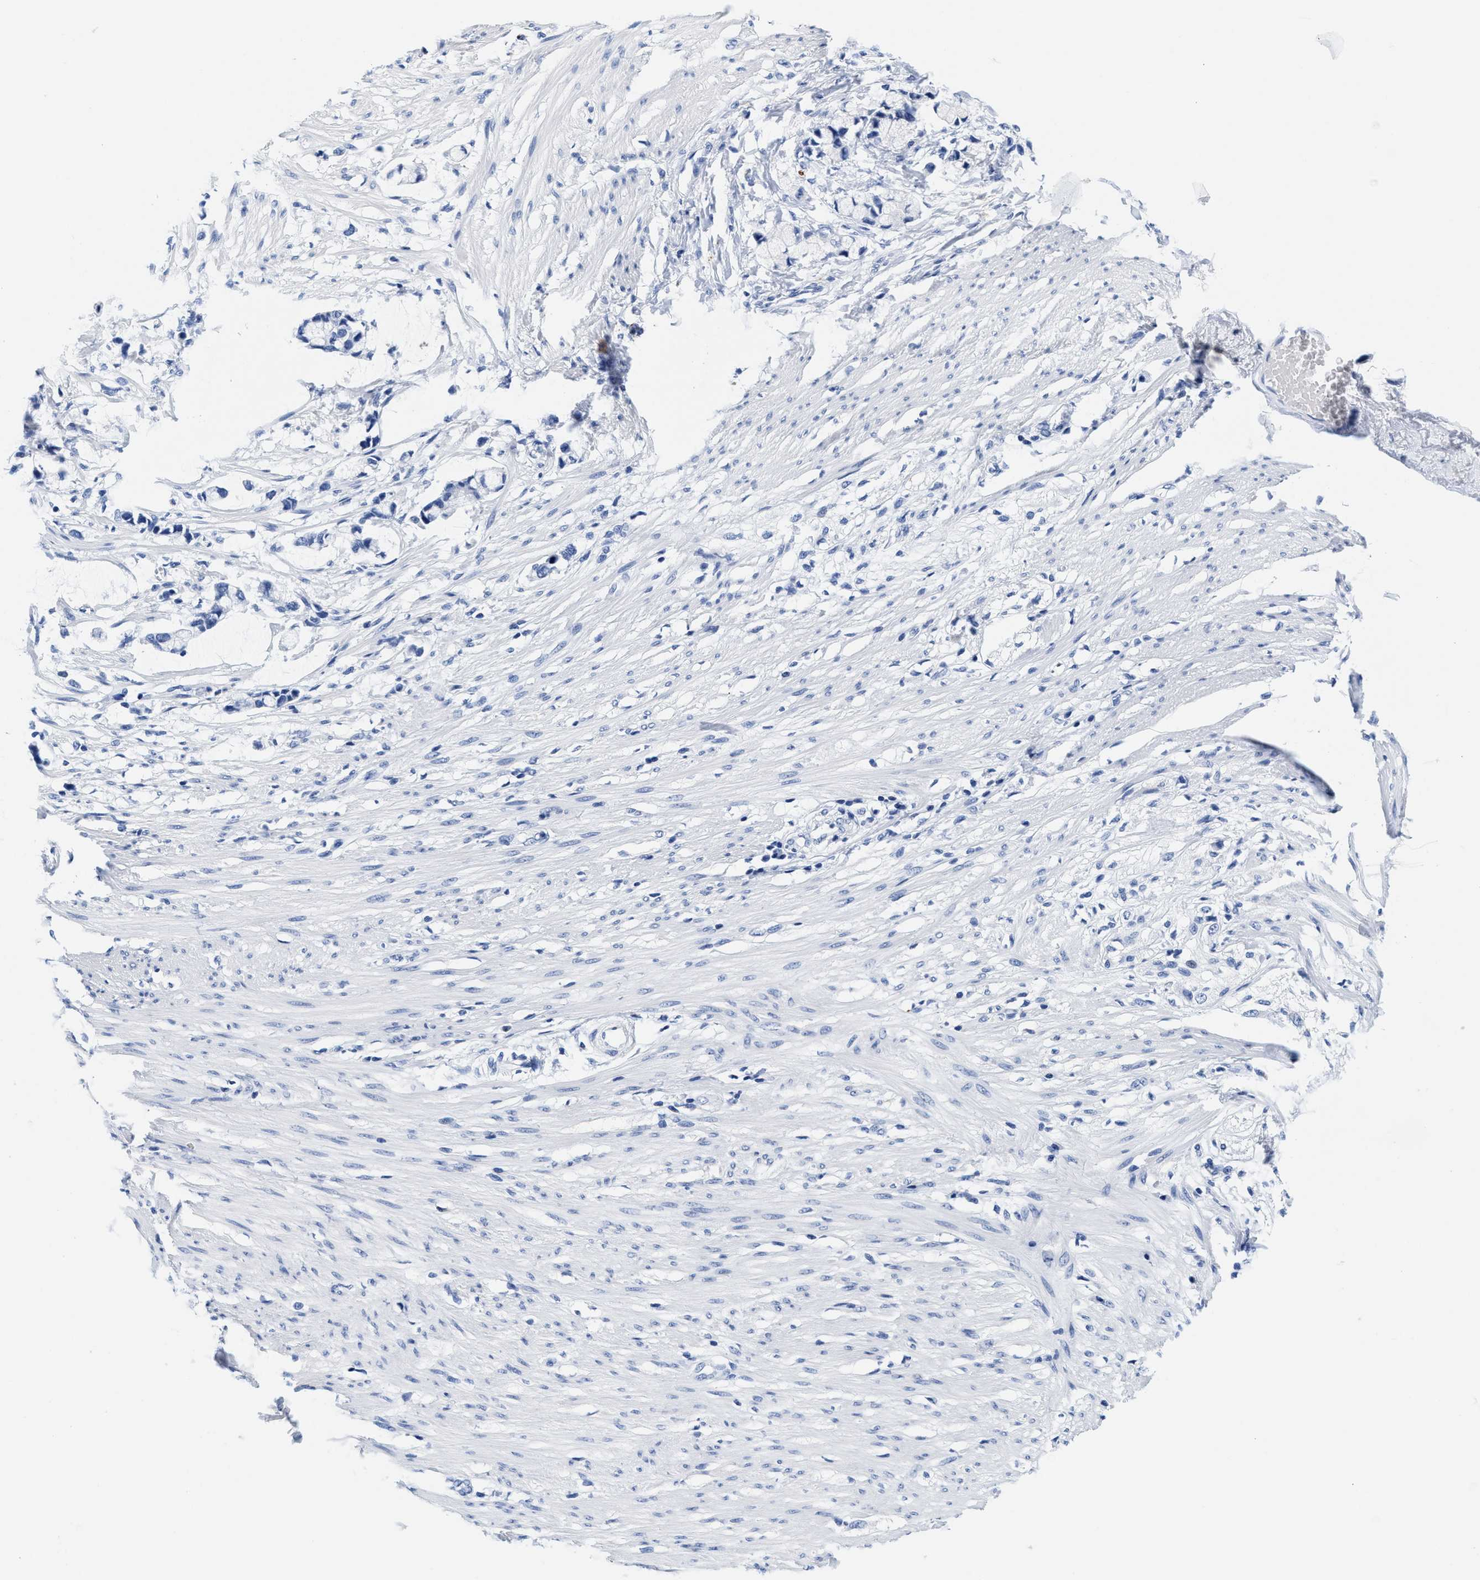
{"staining": {"intensity": "negative", "quantity": "none", "location": "none"}, "tissue": "smooth muscle", "cell_type": "Smooth muscle cells", "image_type": "normal", "snomed": [{"axis": "morphology", "description": "Normal tissue, NOS"}, {"axis": "morphology", "description": "Adenocarcinoma, NOS"}, {"axis": "topography", "description": "Smooth muscle"}, {"axis": "topography", "description": "Colon"}], "caption": "An immunohistochemistry (IHC) photomicrograph of normal smooth muscle is shown. There is no staining in smooth muscle cells of smooth muscle.", "gene": "TTC3", "patient": {"sex": "male", "age": 14}}